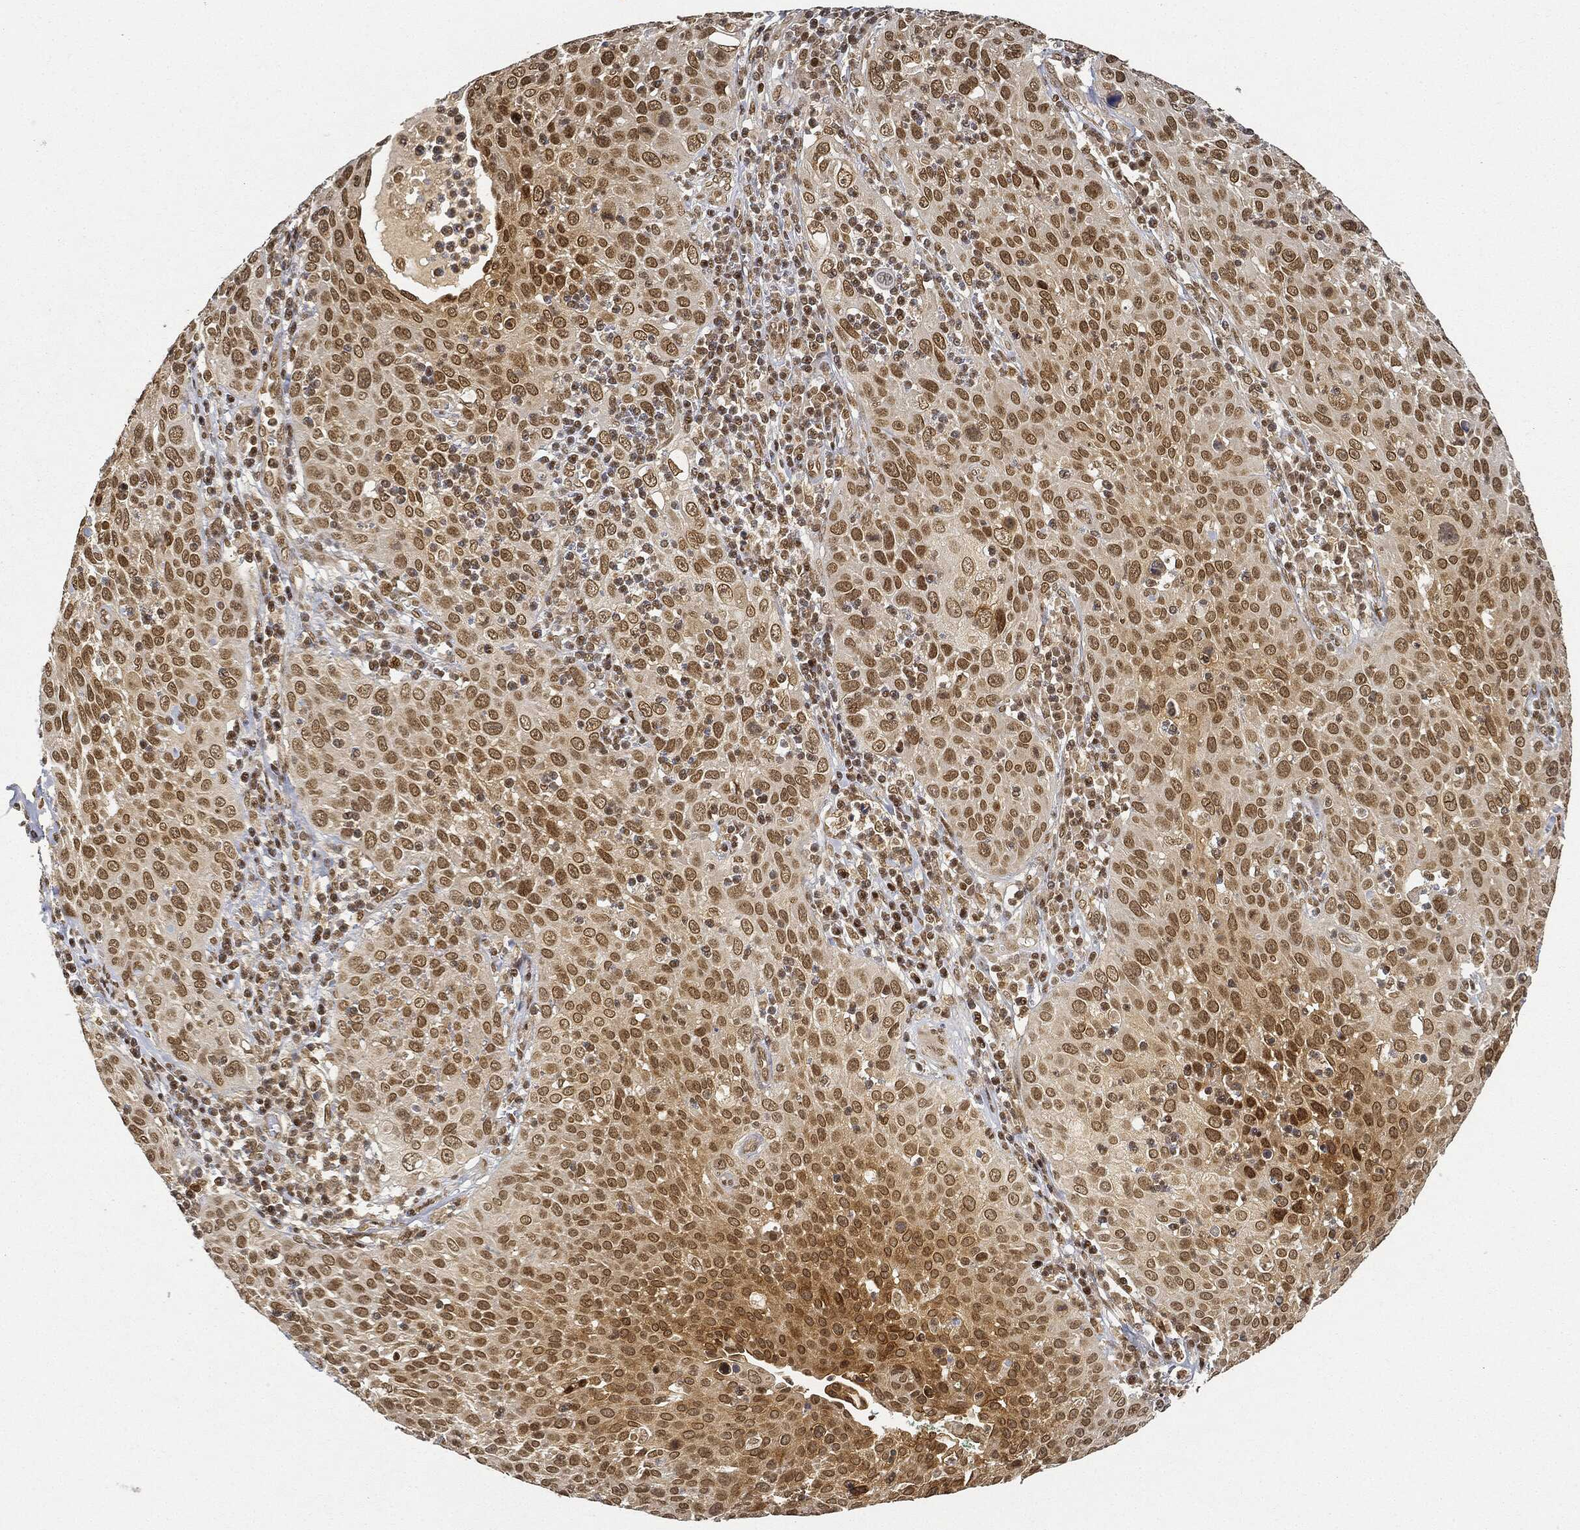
{"staining": {"intensity": "moderate", "quantity": ">75%", "location": "nuclear"}, "tissue": "cervical cancer", "cell_type": "Tumor cells", "image_type": "cancer", "snomed": [{"axis": "morphology", "description": "Squamous cell carcinoma, NOS"}, {"axis": "topography", "description": "Cervix"}], "caption": "An IHC histopathology image of neoplastic tissue is shown. Protein staining in brown labels moderate nuclear positivity in cervical cancer (squamous cell carcinoma) within tumor cells. (DAB (3,3'-diaminobenzidine) IHC, brown staining for protein, blue staining for nuclei).", "gene": "CIB1", "patient": {"sex": "female", "age": 26}}